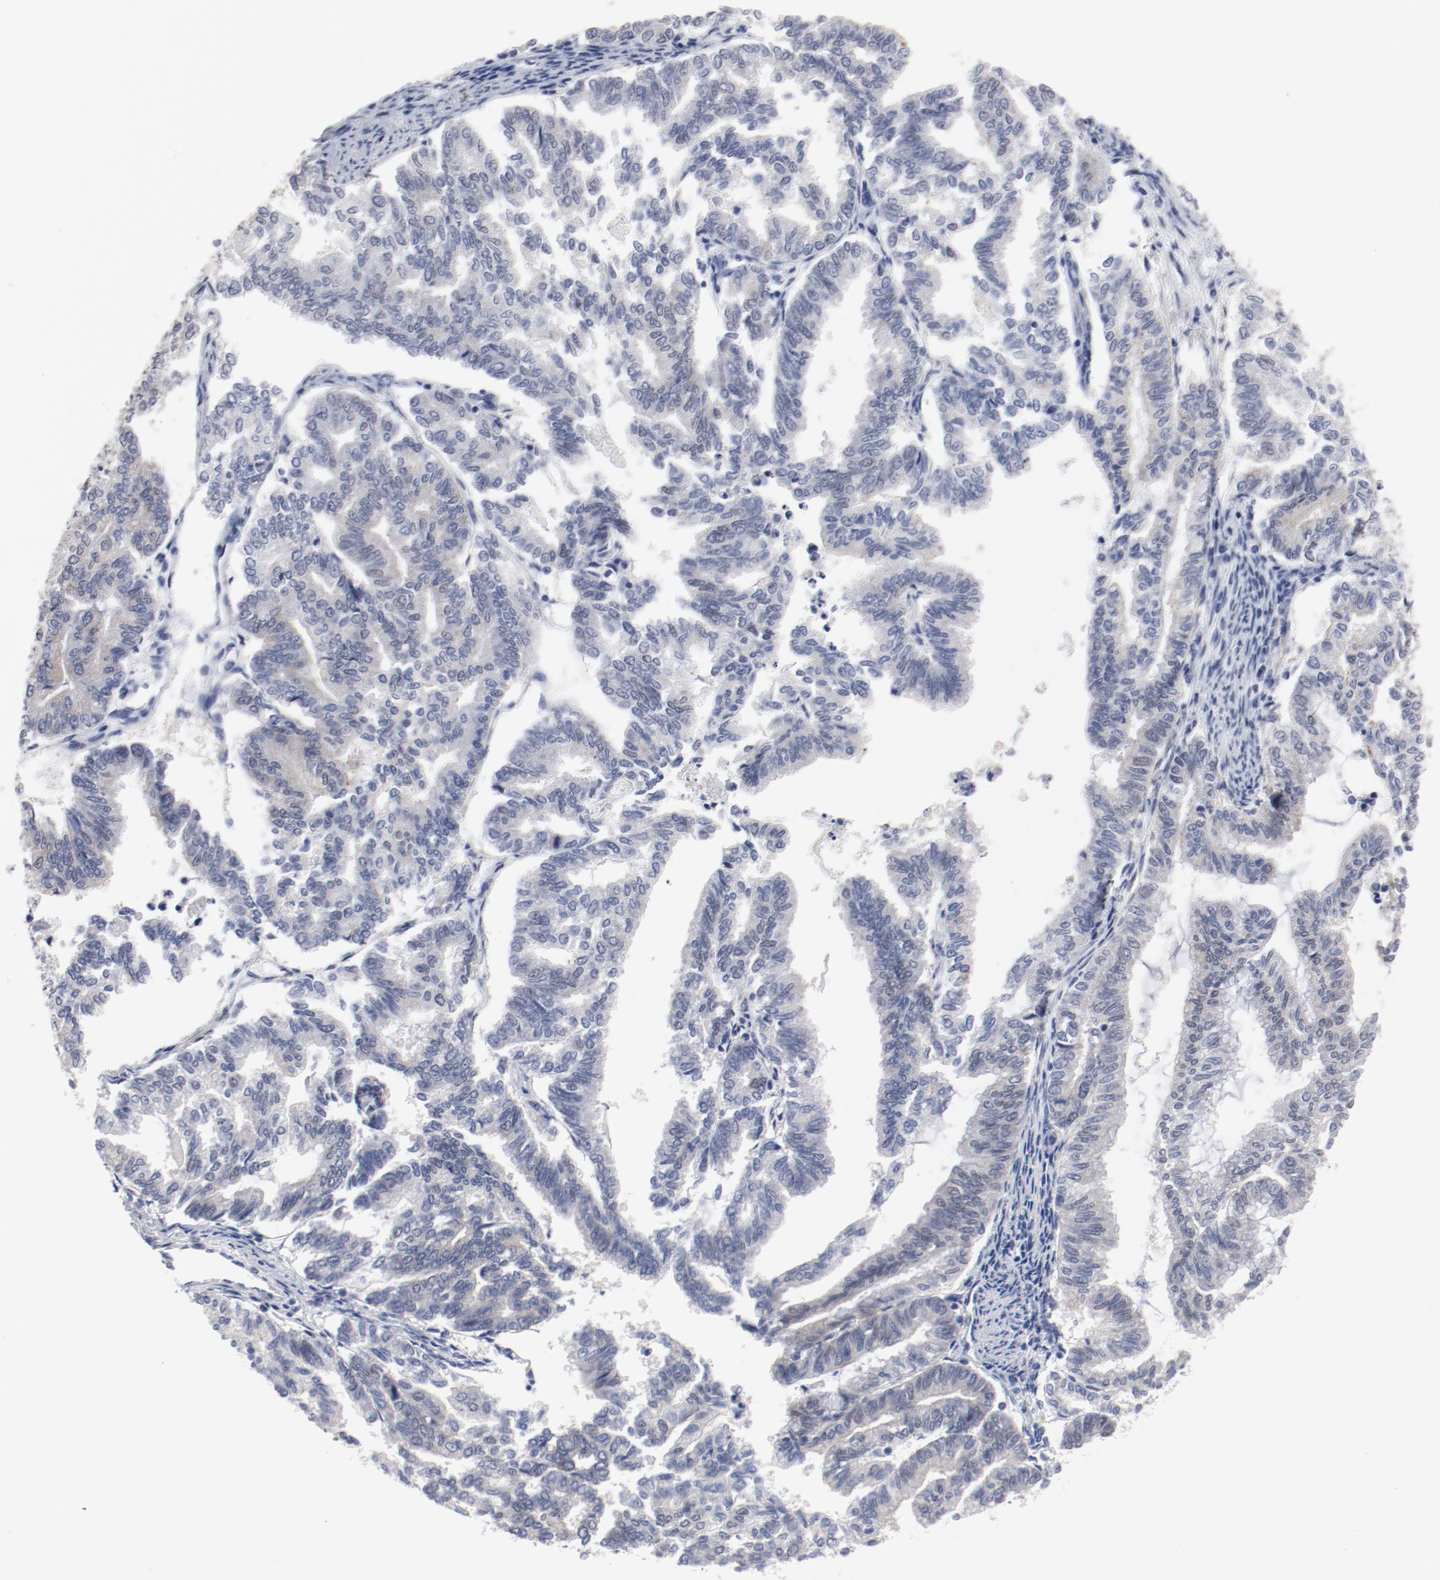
{"staining": {"intensity": "negative", "quantity": "none", "location": "none"}, "tissue": "endometrial cancer", "cell_type": "Tumor cells", "image_type": "cancer", "snomed": [{"axis": "morphology", "description": "Adenocarcinoma, NOS"}, {"axis": "topography", "description": "Endometrium"}], "caption": "High magnification brightfield microscopy of endometrial cancer stained with DAB (brown) and counterstained with hematoxylin (blue): tumor cells show no significant positivity. Brightfield microscopy of IHC stained with DAB (3,3'-diaminobenzidine) (brown) and hematoxylin (blue), captured at high magnification.", "gene": "GPR143", "patient": {"sex": "female", "age": 79}}